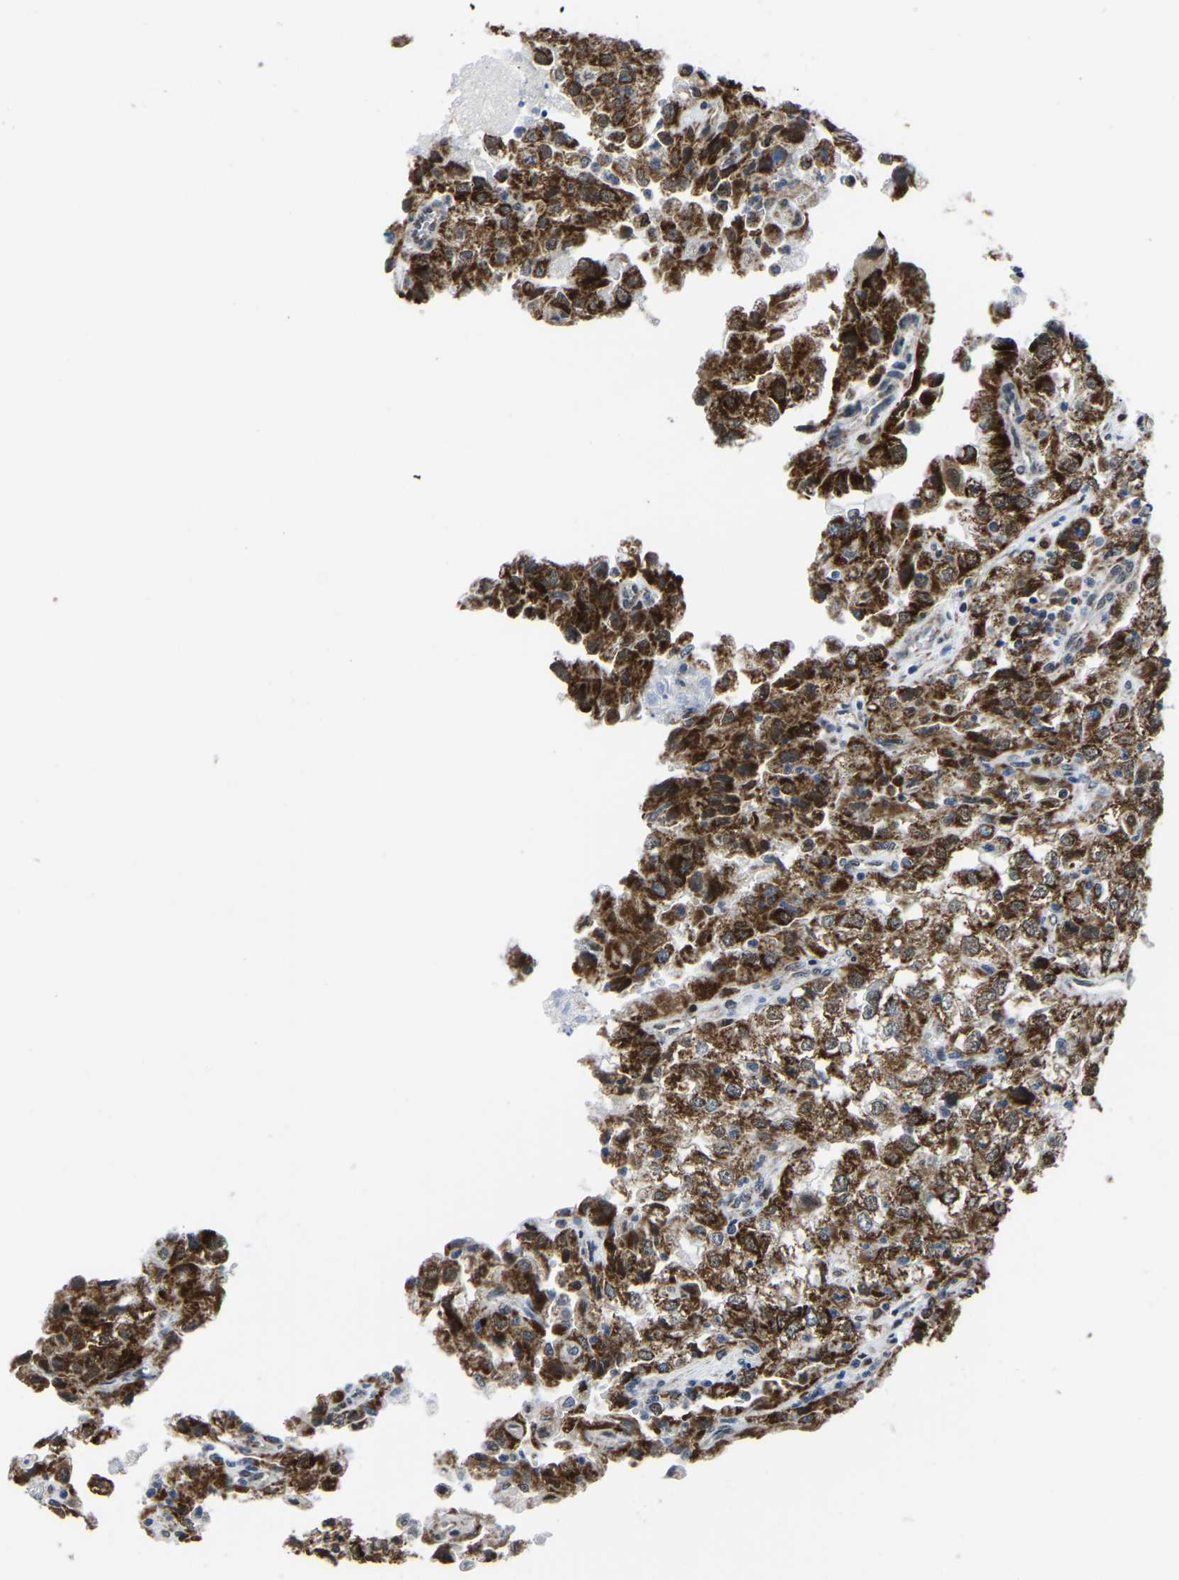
{"staining": {"intensity": "strong", "quantity": ">75%", "location": "cytoplasmic/membranous"}, "tissue": "renal cancer", "cell_type": "Tumor cells", "image_type": "cancer", "snomed": [{"axis": "morphology", "description": "Adenocarcinoma, NOS"}, {"axis": "topography", "description": "Kidney"}], "caption": "The histopathology image demonstrates staining of renal cancer (adenocarcinoma), revealing strong cytoplasmic/membranous protein expression (brown color) within tumor cells.", "gene": "BNIP3L", "patient": {"sex": "female", "age": 54}}